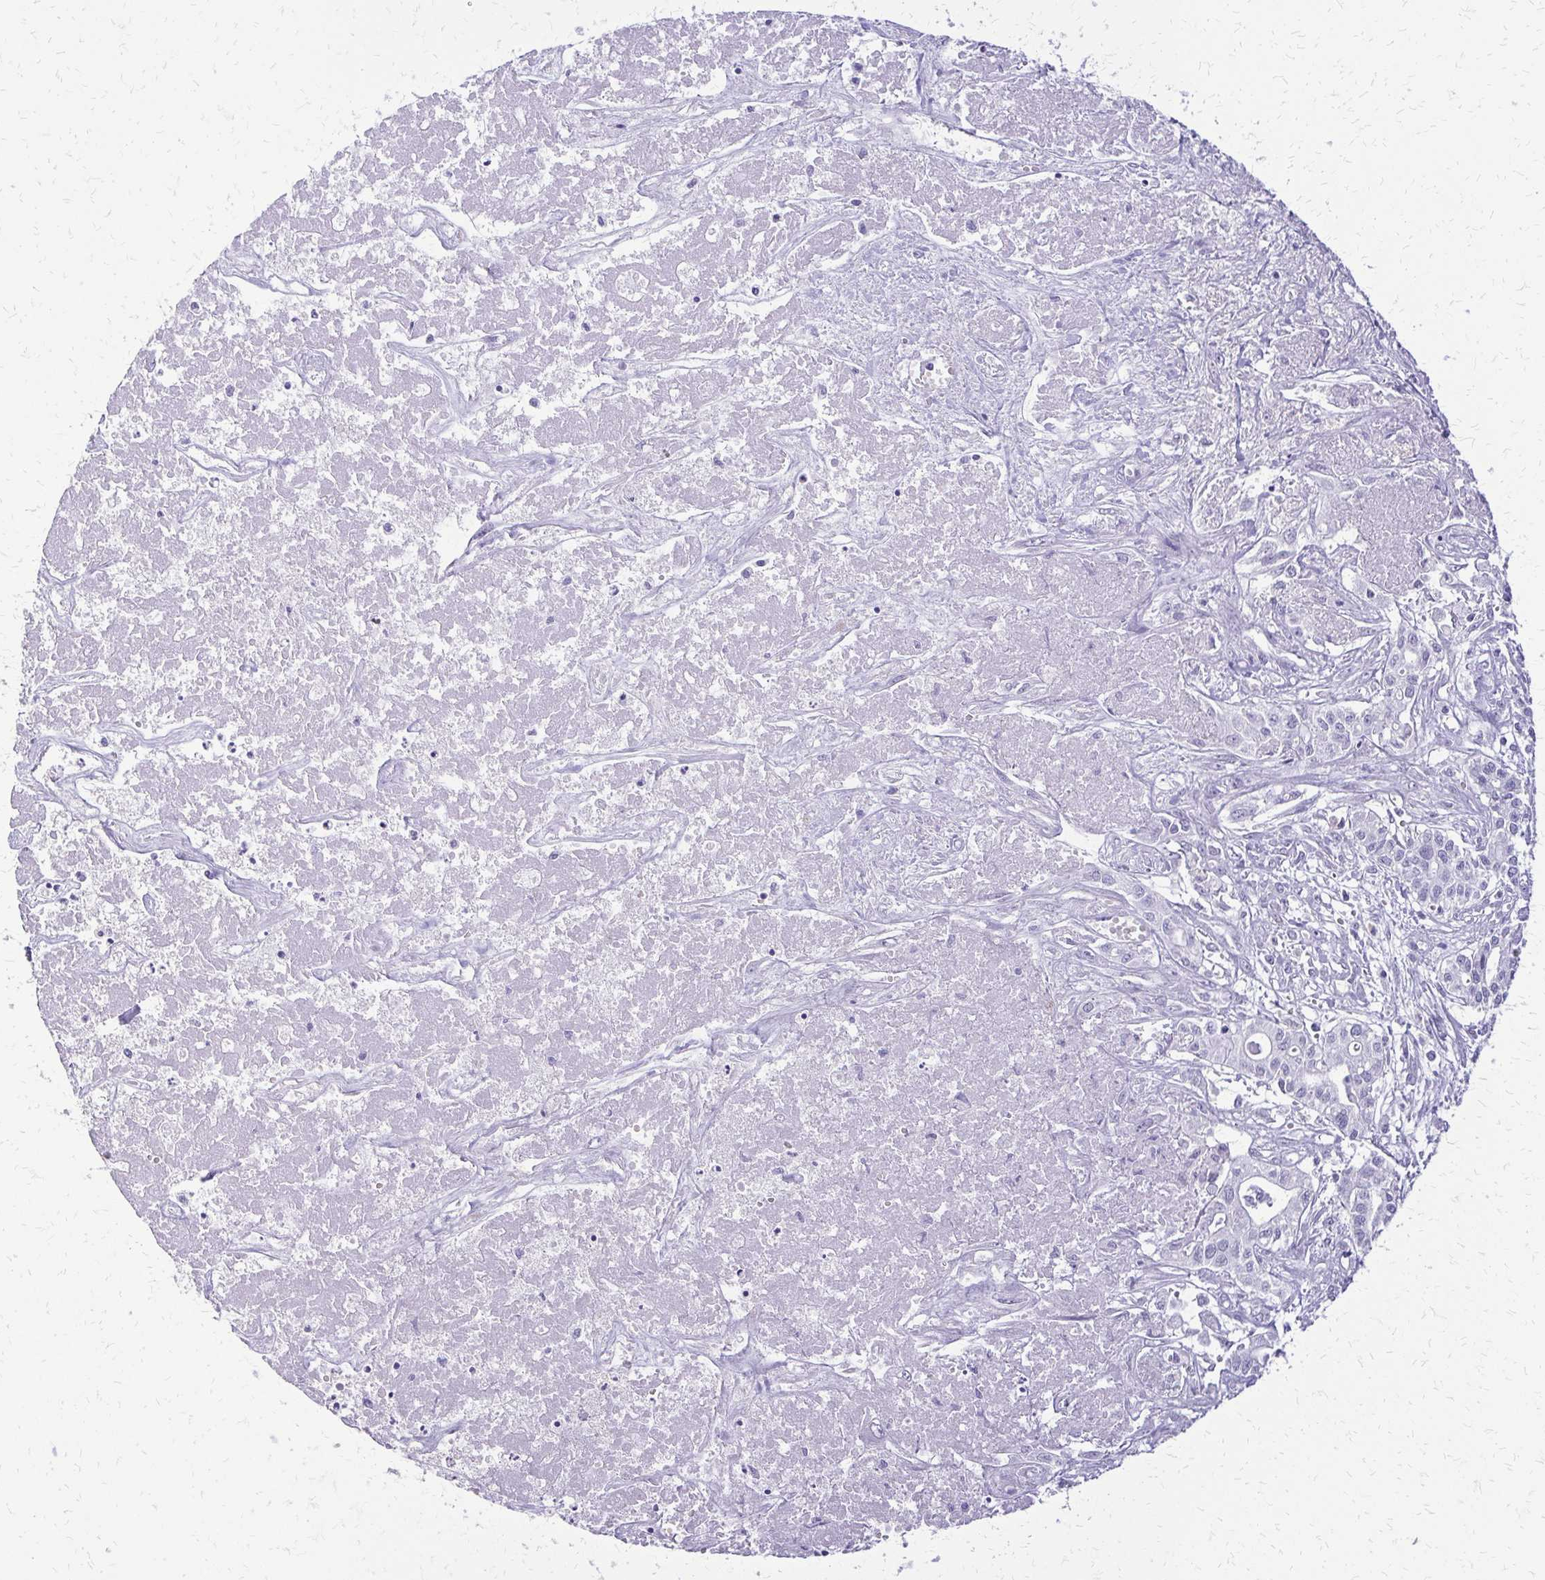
{"staining": {"intensity": "negative", "quantity": "none", "location": "none"}, "tissue": "liver cancer", "cell_type": "Tumor cells", "image_type": "cancer", "snomed": [{"axis": "morphology", "description": "Cholangiocarcinoma"}, {"axis": "topography", "description": "Liver"}], "caption": "Immunohistochemistry (IHC) of human liver cancer demonstrates no staining in tumor cells.", "gene": "FAM162B", "patient": {"sex": "female", "age": 61}}